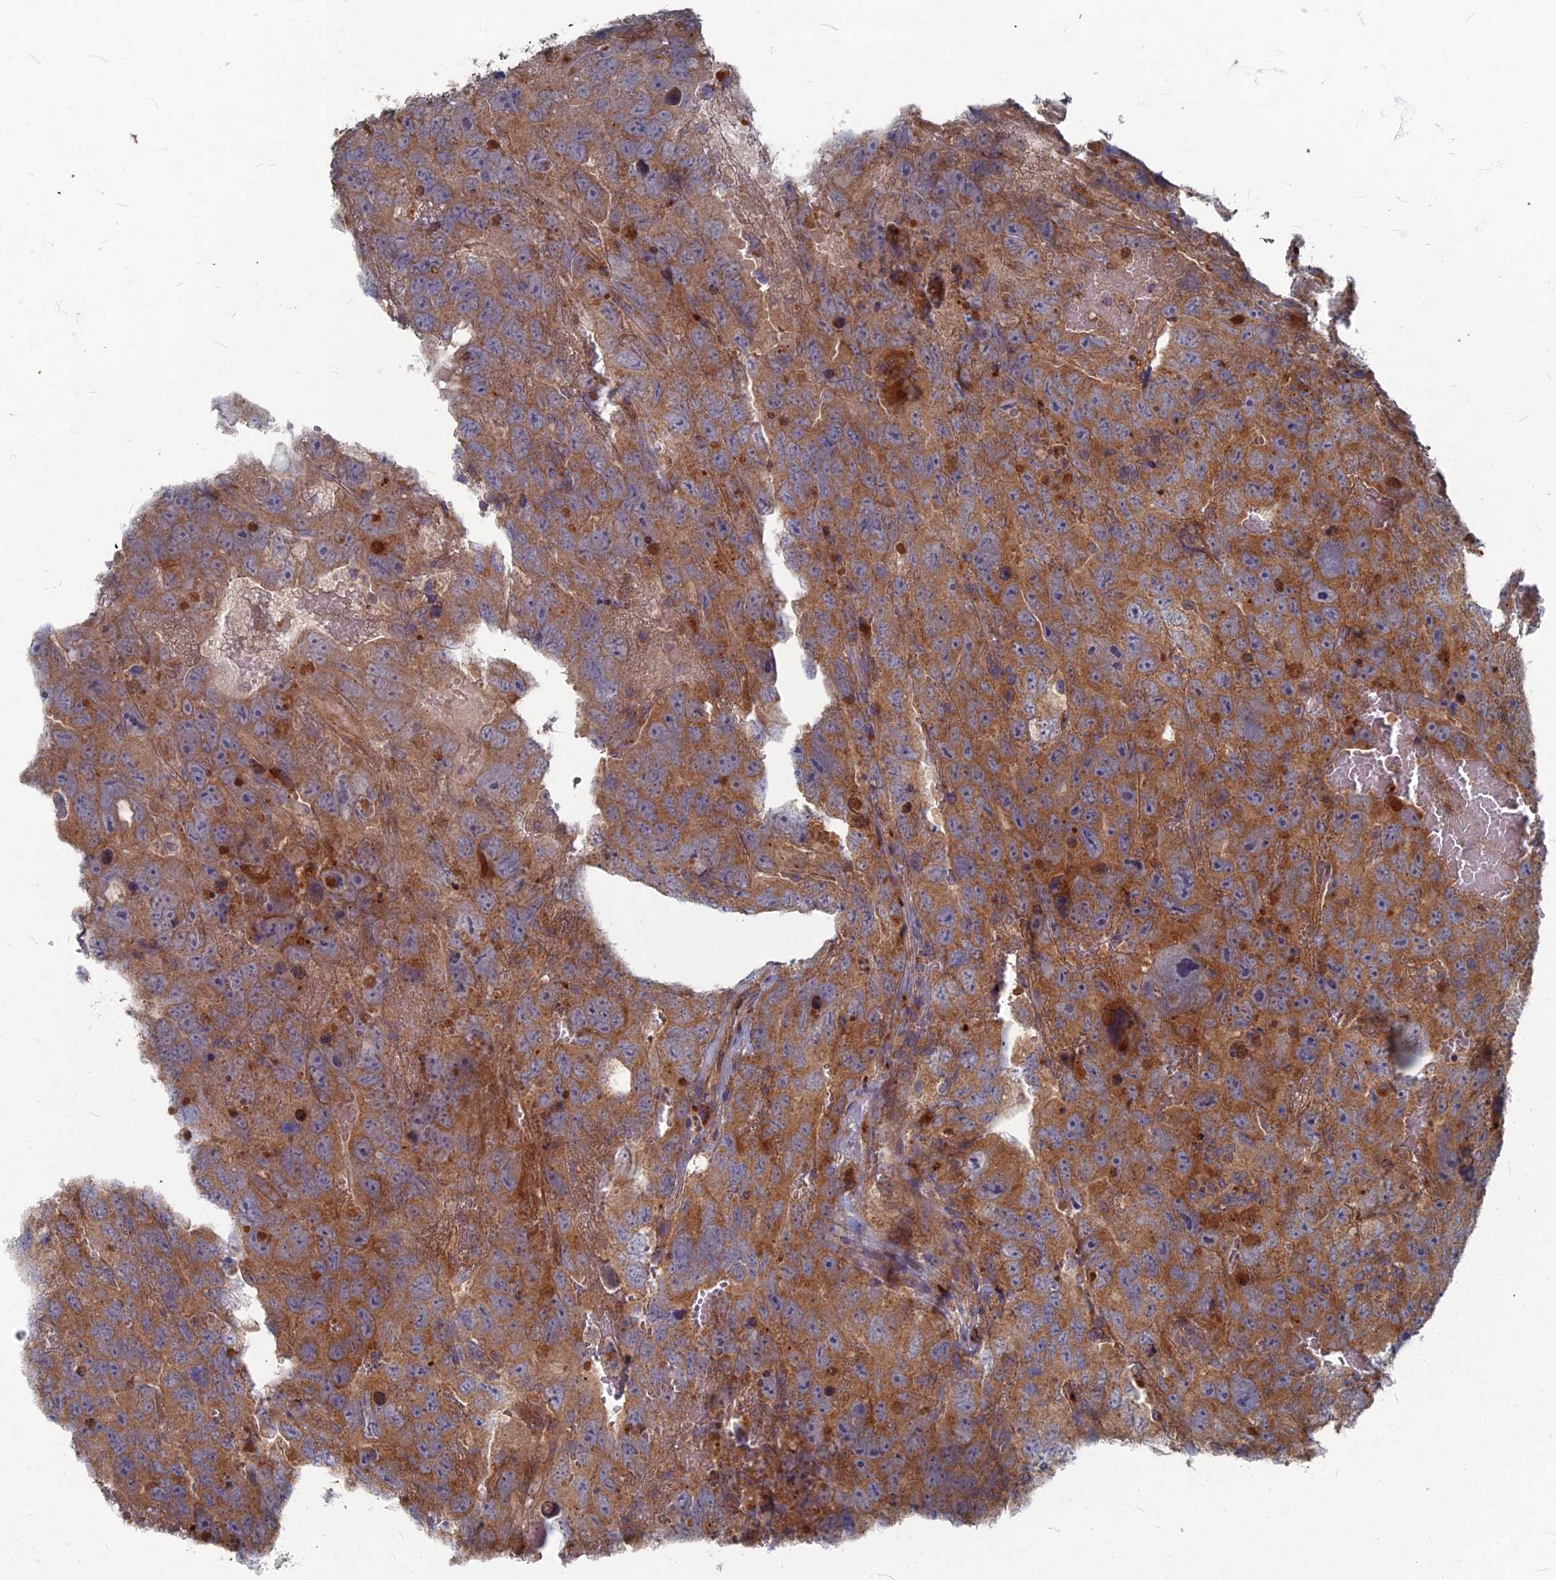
{"staining": {"intensity": "strong", "quantity": ">75%", "location": "cytoplasmic/membranous"}, "tissue": "testis cancer", "cell_type": "Tumor cells", "image_type": "cancer", "snomed": [{"axis": "morphology", "description": "Carcinoma, Embryonal, NOS"}, {"axis": "topography", "description": "Testis"}], "caption": "Testis cancer stained for a protein reveals strong cytoplasmic/membranous positivity in tumor cells.", "gene": "PPCDC", "patient": {"sex": "male", "age": 45}}